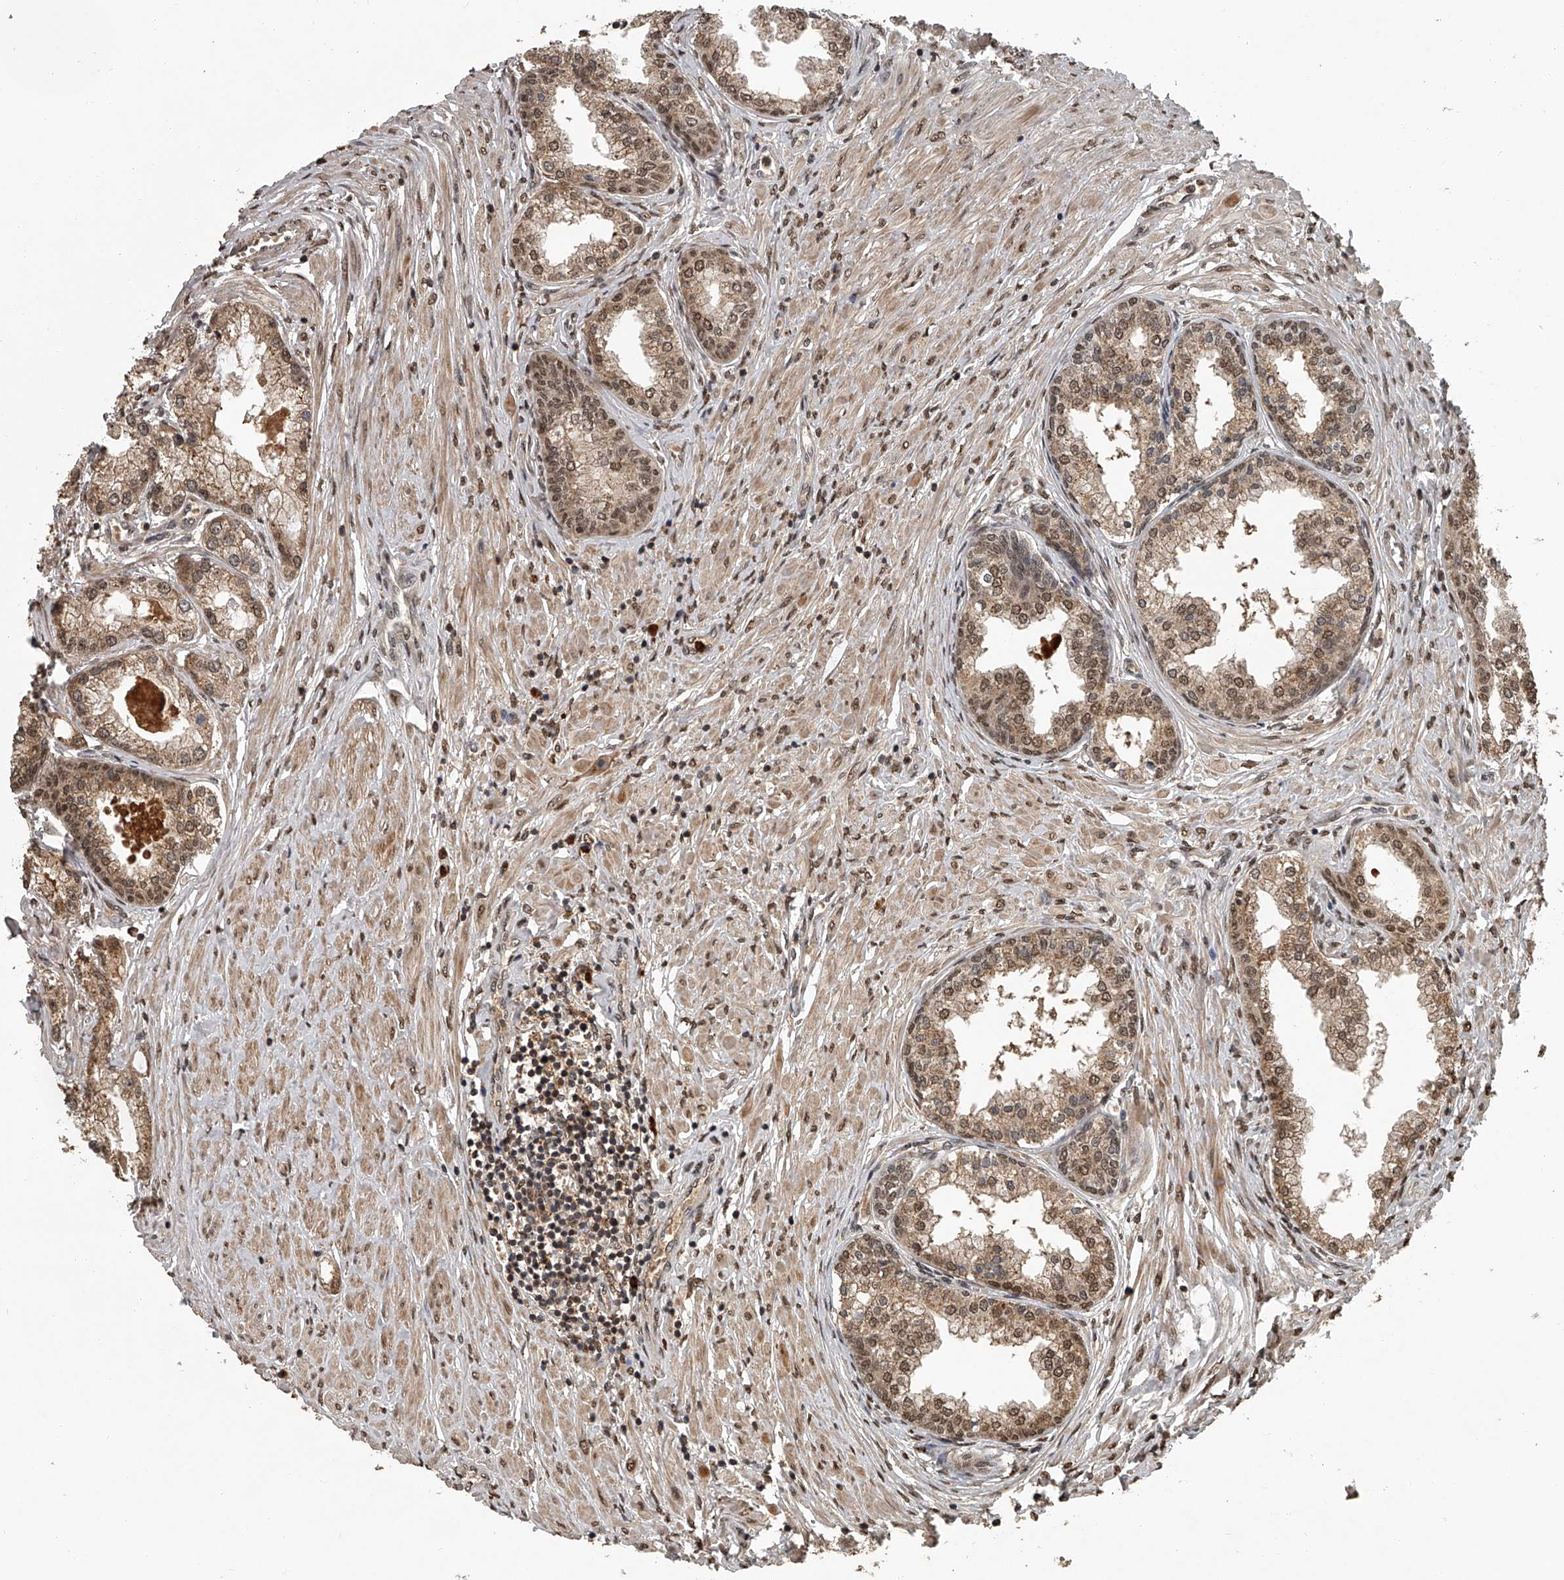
{"staining": {"intensity": "moderate", "quantity": ">75%", "location": "cytoplasmic/membranous,nuclear"}, "tissue": "prostate cancer", "cell_type": "Tumor cells", "image_type": "cancer", "snomed": [{"axis": "morphology", "description": "Adenocarcinoma, Low grade"}, {"axis": "topography", "description": "Prostate"}], "caption": "This is a photomicrograph of immunohistochemistry staining of low-grade adenocarcinoma (prostate), which shows moderate staining in the cytoplasmic/membranous and nuclear of tumor cells.", "gene": "PLEKHG1", "patient": {"sex": "male", "age": 62}}